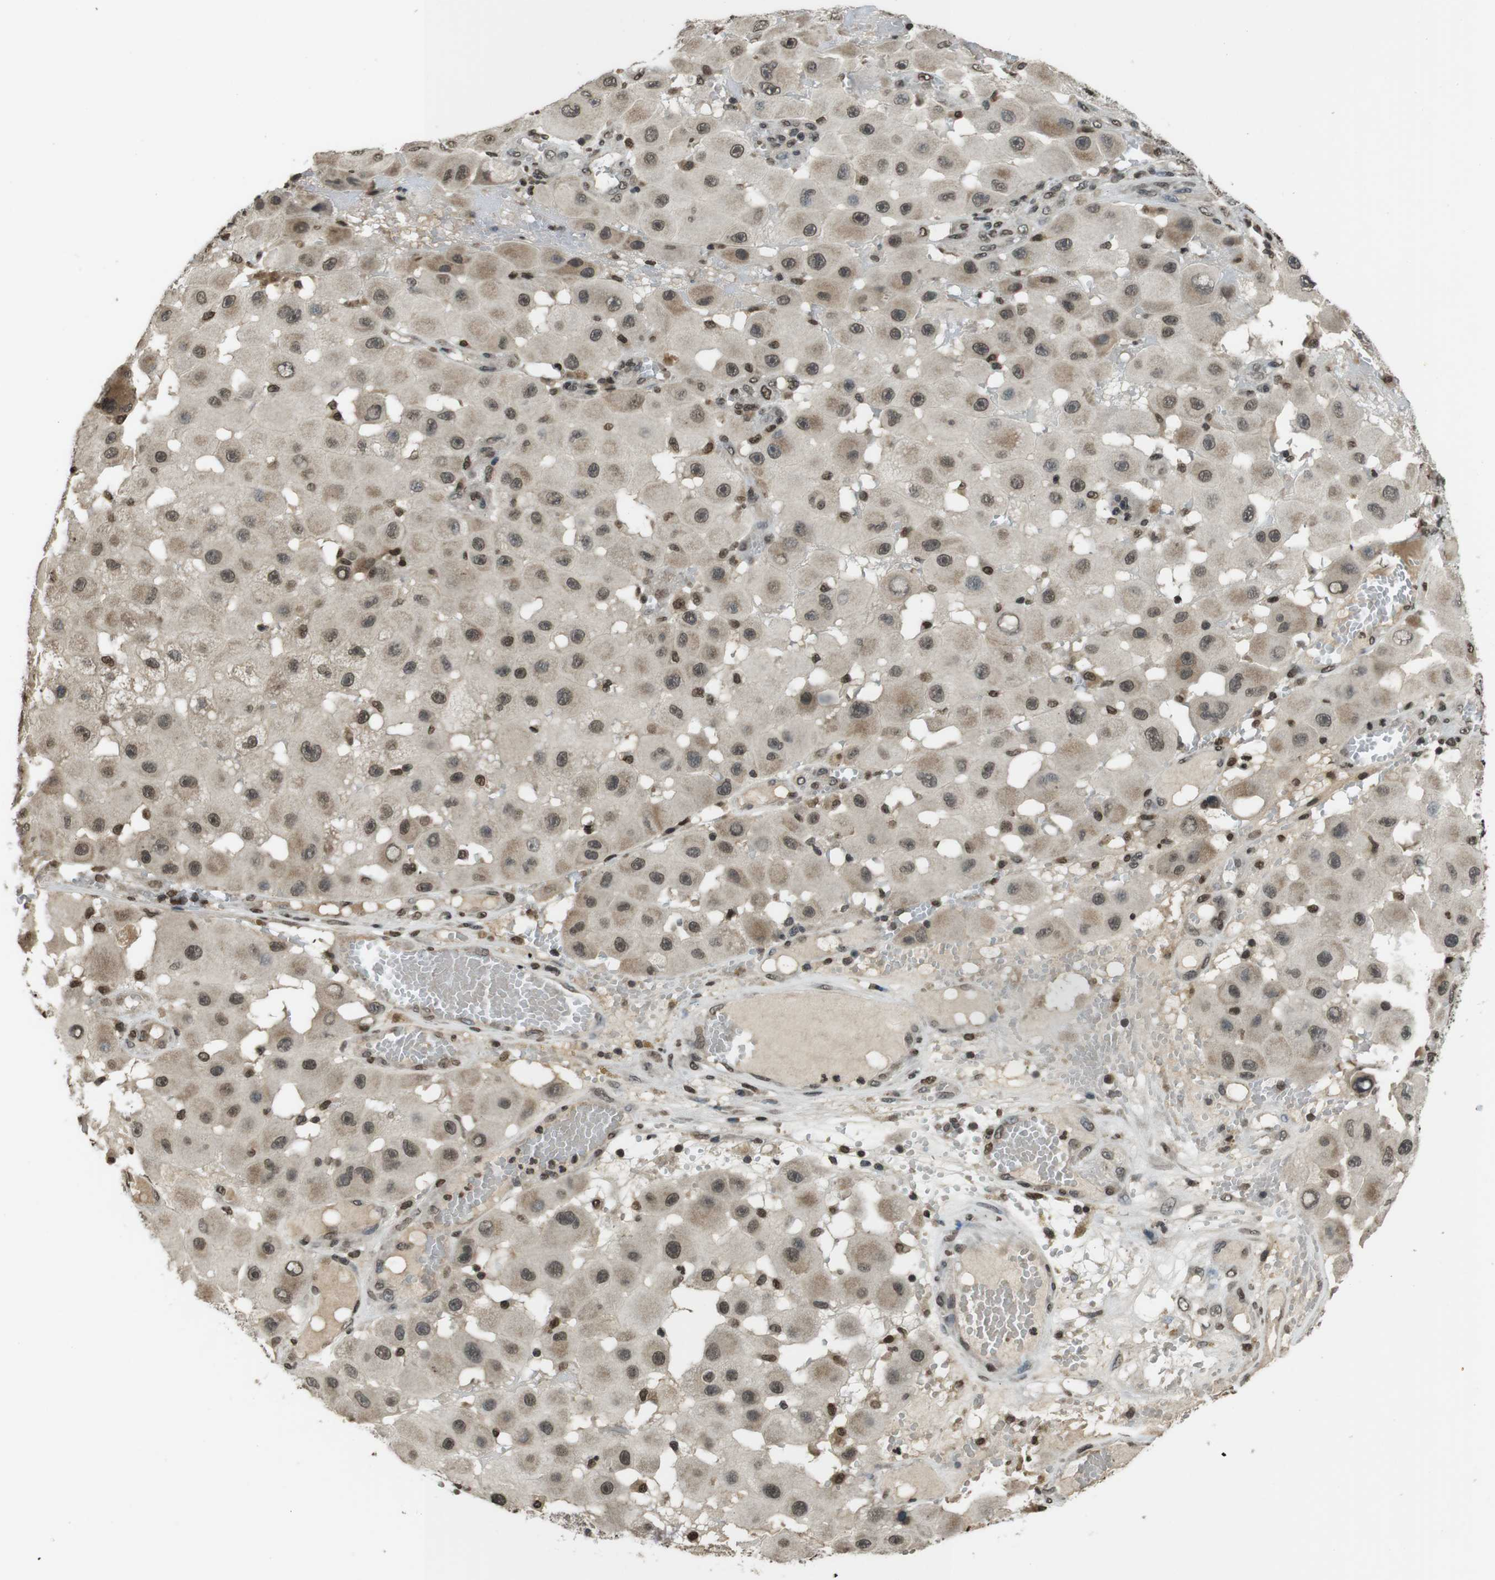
{"staining": {"intensity": "moderate", "quantity": ">75%", "location": "nuclear"}, "tissue": "melanoma", "cell_type": "Tumor cells", "image_type": "cancer", "snomed": [{"axis": "morphology", "description": "Malignant melanoma, NOS"}, {"axis": "topography", "description": "Skin"}], "caption": "About >75% of tumor cells in malignant melanoma display moderate nuclear protein positivity as visualized by brown immunohistochemical staining.", "gene": "MAF", "patient": {"sex": "female", "age": 81}}